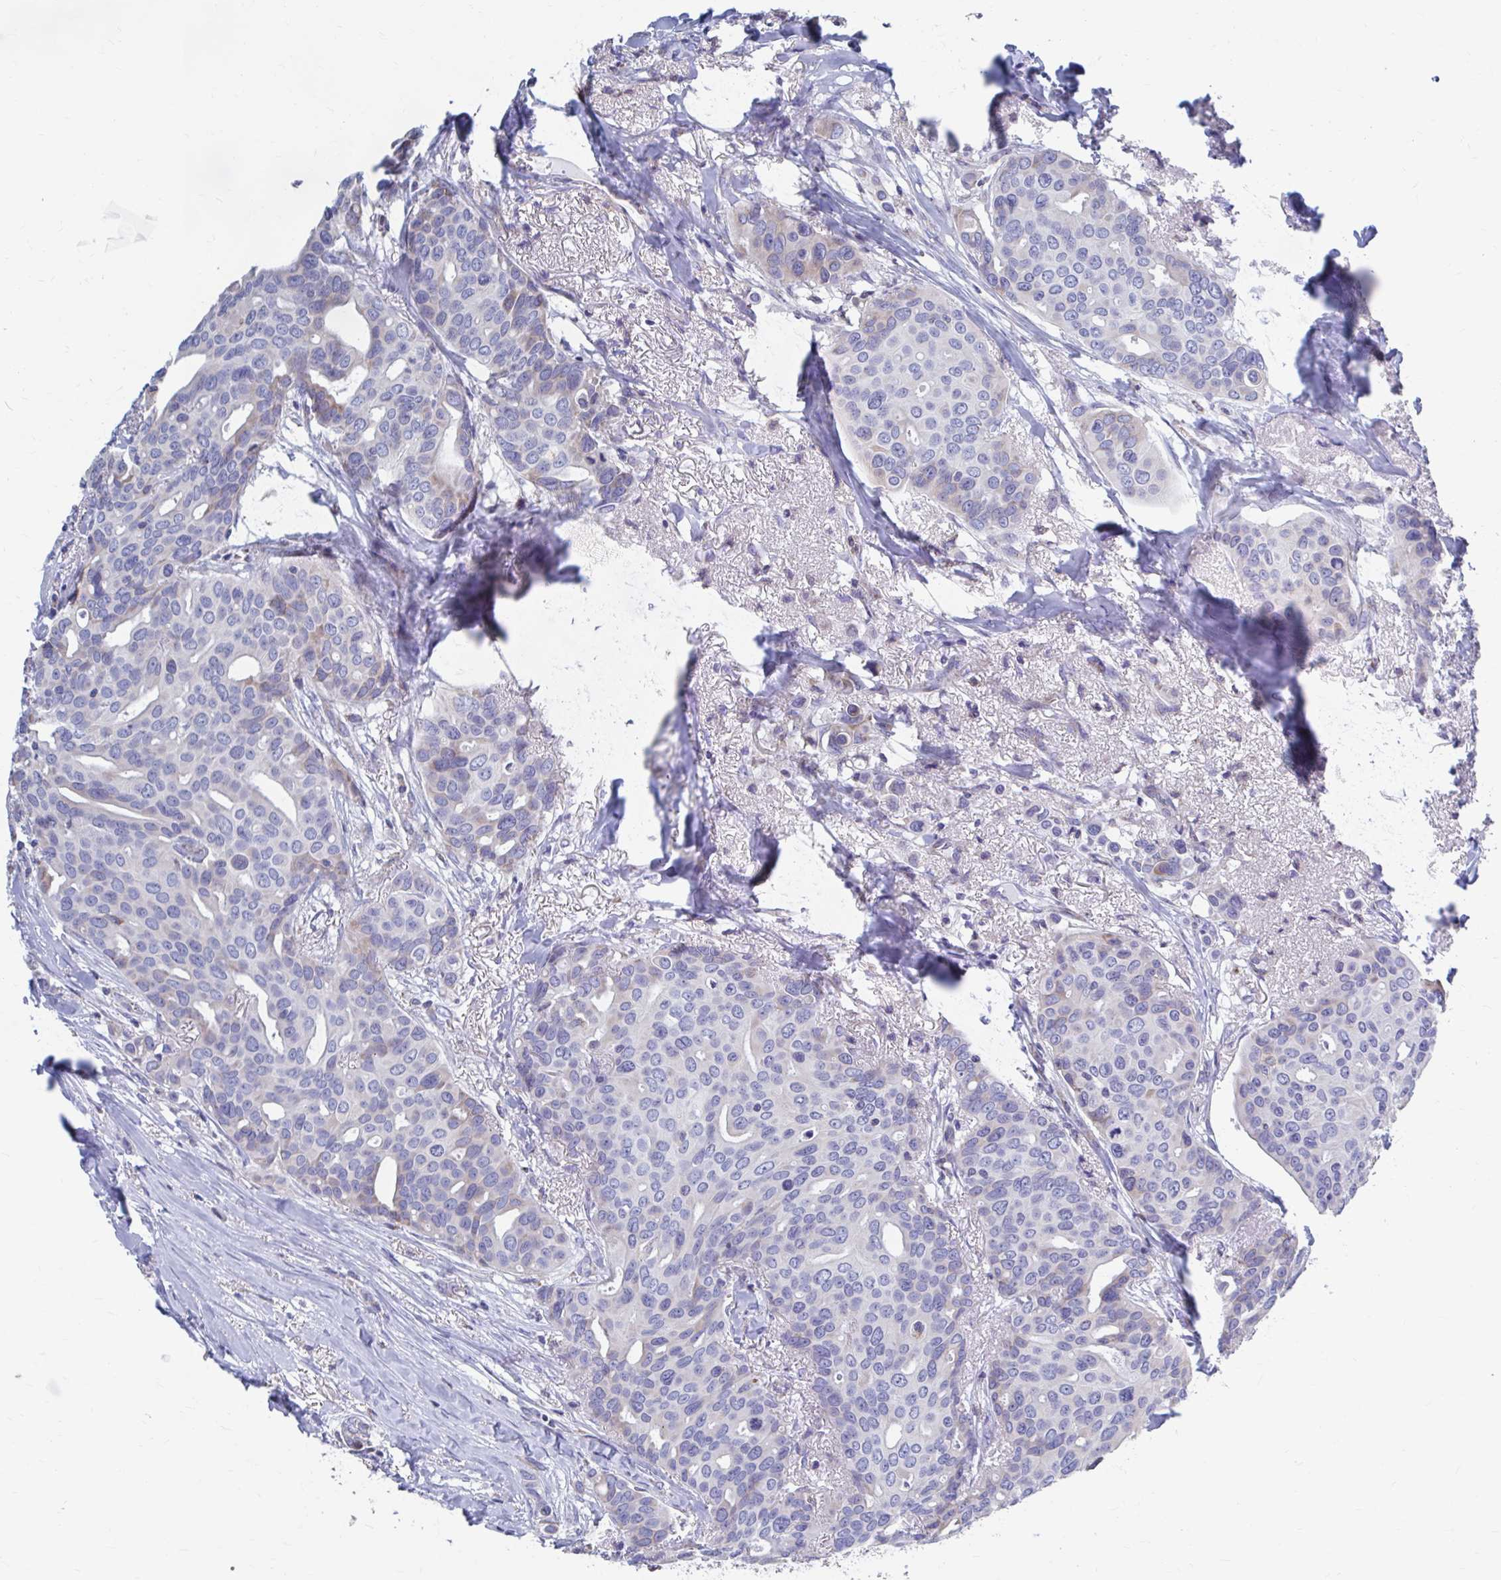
{"staining": {"intensity": "negative", "quantity": "none", "location": "none"}, "tissue": "breast cancer", "cell_type": "Tumor cells", "image_type": "cancer", "snomed": [{"axis": "morphology", "description": "Duct carcinoma"}, {"axis": "topography", "description": "Breast"}], "caption": "Immunohistochemical staining of human breast intraductal carcinoma exhibits no significant positivity in tumor cells.", "gene": "FKBP2", "patient": {"sex": "female", "age": 54}}